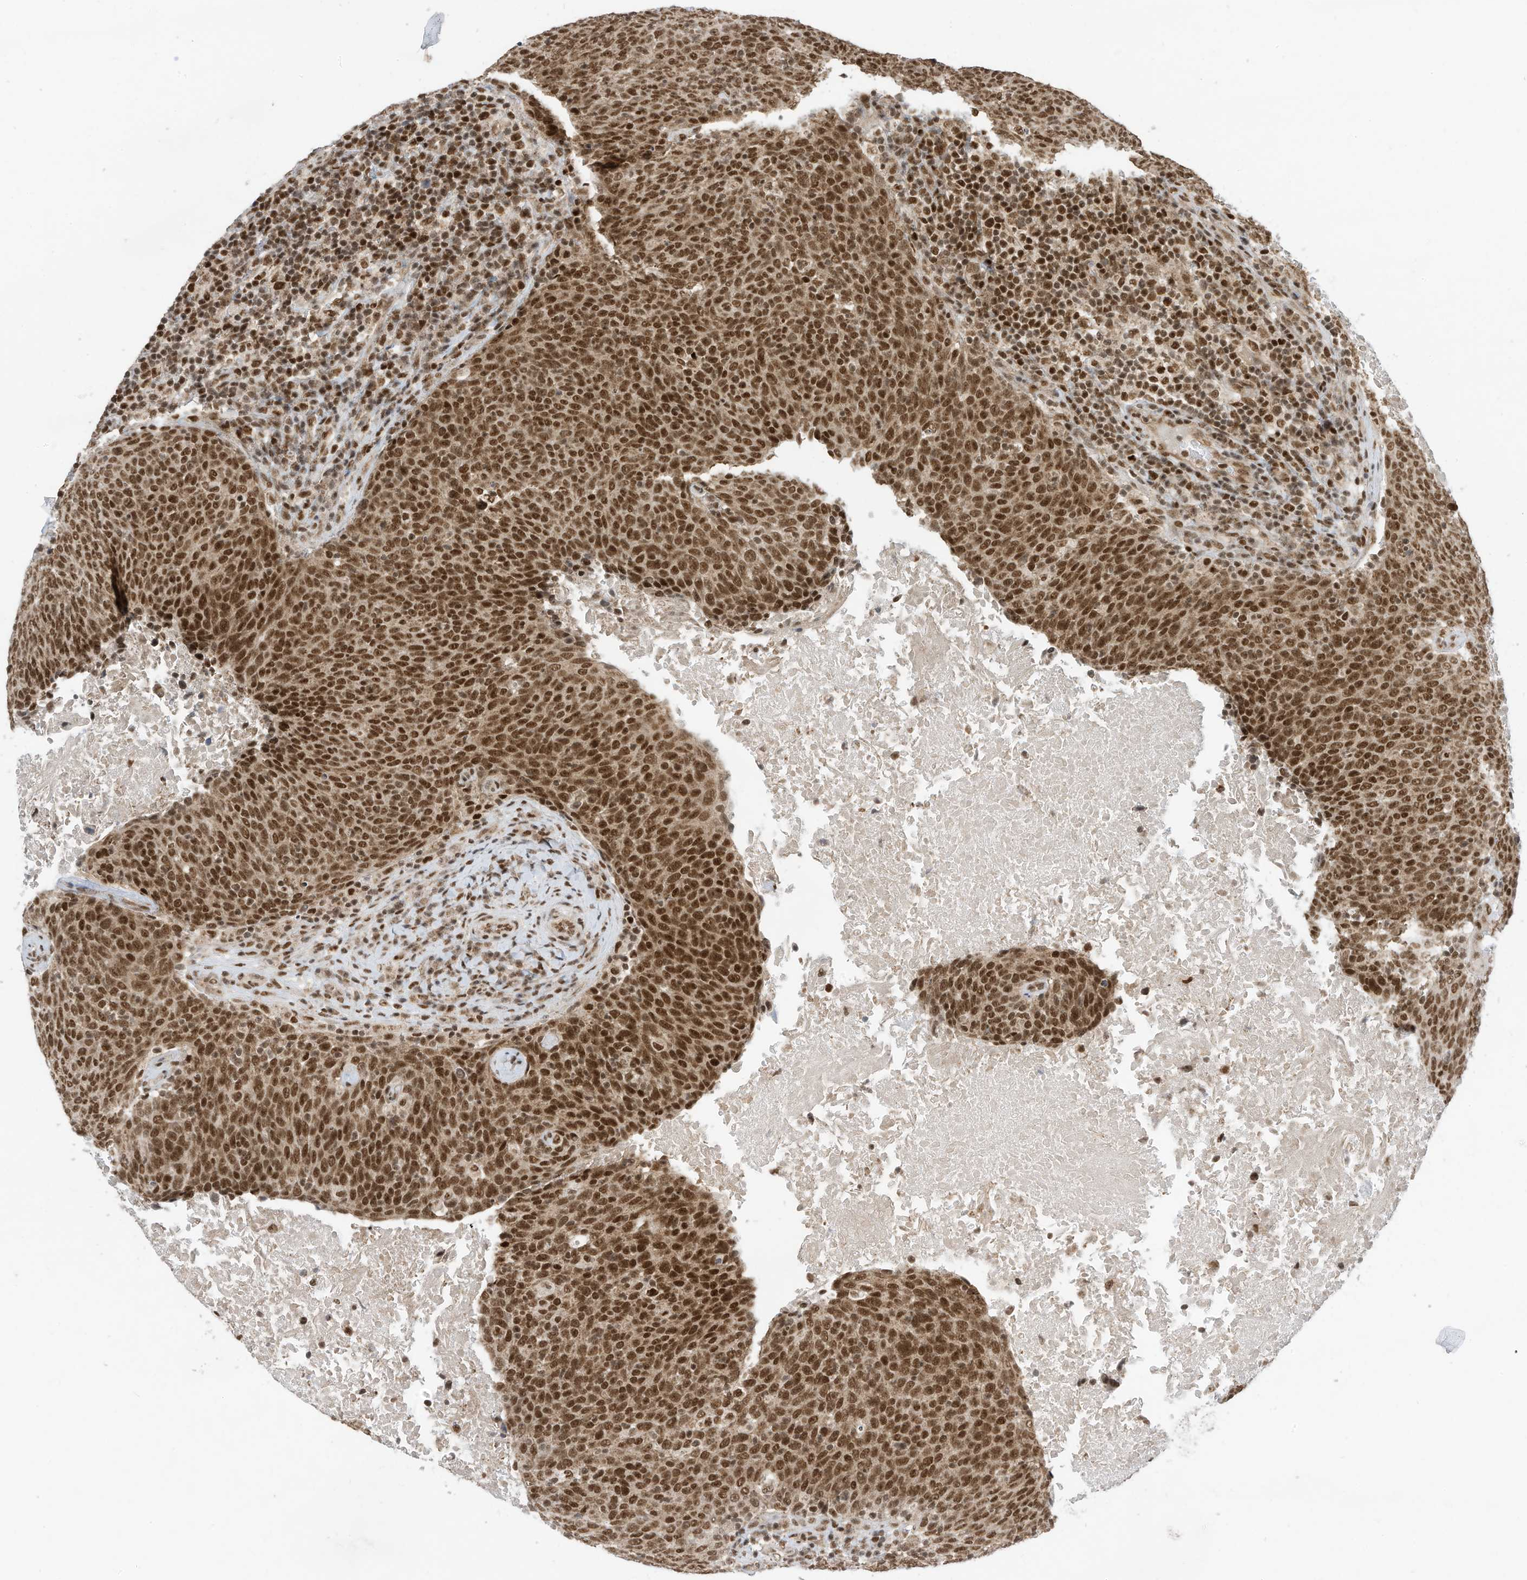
{"staining": {"intensity": "strong", "quantity": ">75%", "location": "nuclear"}, "tissue": "head and neck cancer", "cell_type": "Tumor cells", "image_type": "cancer", "snomed": [{"axis": "morphology", "description": "Squamous cell carcinoma, NOS"}, {"axis": "morphology", "description": "Squamous cell carcinoma, metastatic, NOS"}, {"axis": "topography", "description": "Lymph node"}, {"axis": "topography", "description": "Head-Neck"}], "caption": "This is an image of immunohistochemistry staining of squamous cell carcinoma (head and neck), which shows strong positivity in the nuclear of tumor cells.", "gene": "AURKAIP1", "patient": {"sex": "male", "age": 62}}